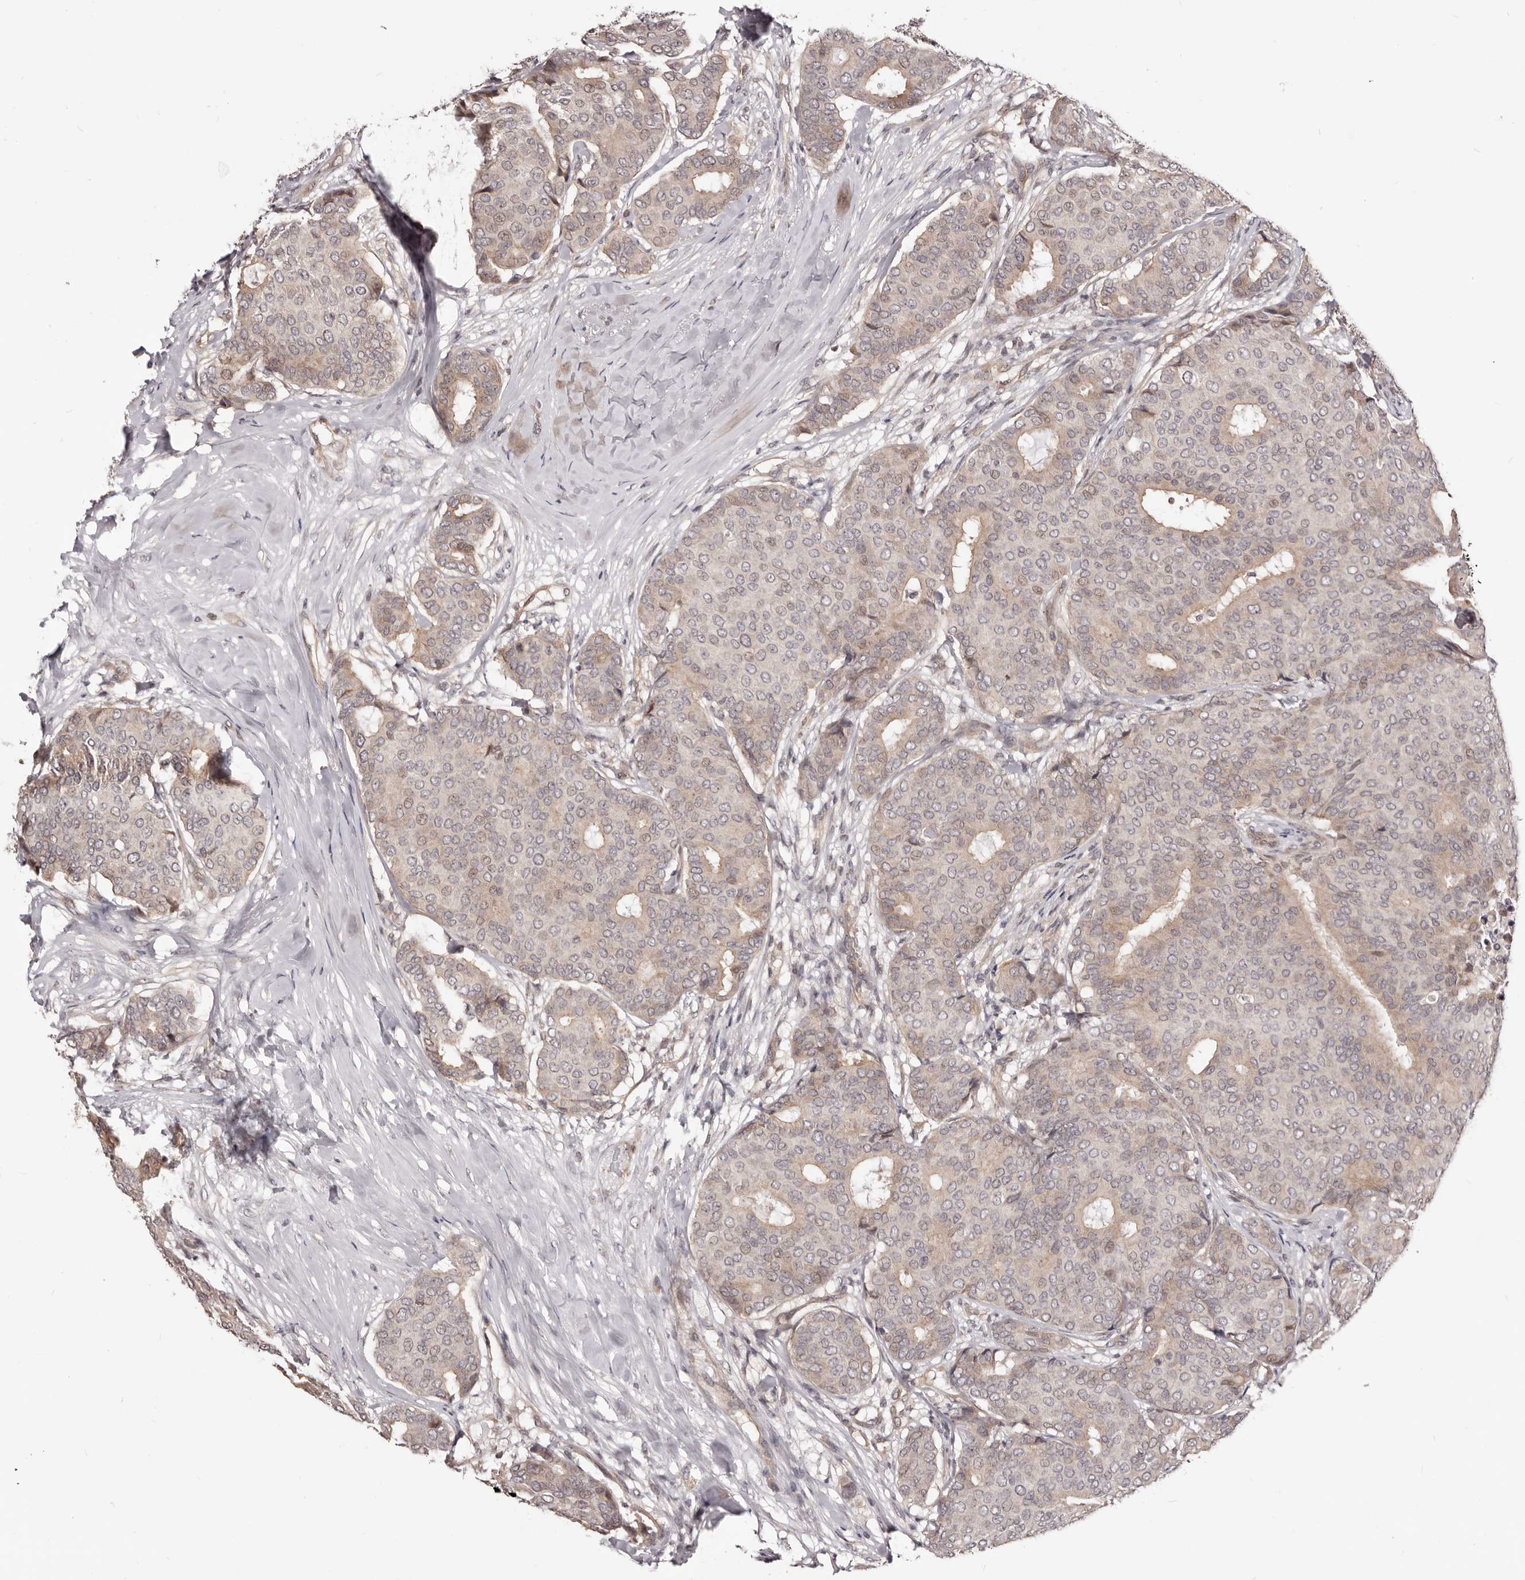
{"staining": {"intensity": "weak", "quantity": "<25%", "location": "cytoplasmic/membranous,nuclear"}, "tissue": "breast cancer", "cell_type": "Tumor cells", "image_type": "cancer", "snomed": [{"axis": "morphology", "description": "Duct carcinoma"}, {"axis": "topography", "description": "Breast"}], "caption": "Tumor cells are negative for protein expression in human breast invasive ductal carcinoma.", "gene": "NOL12", "patient": {"sex": "female", "age": 75}}